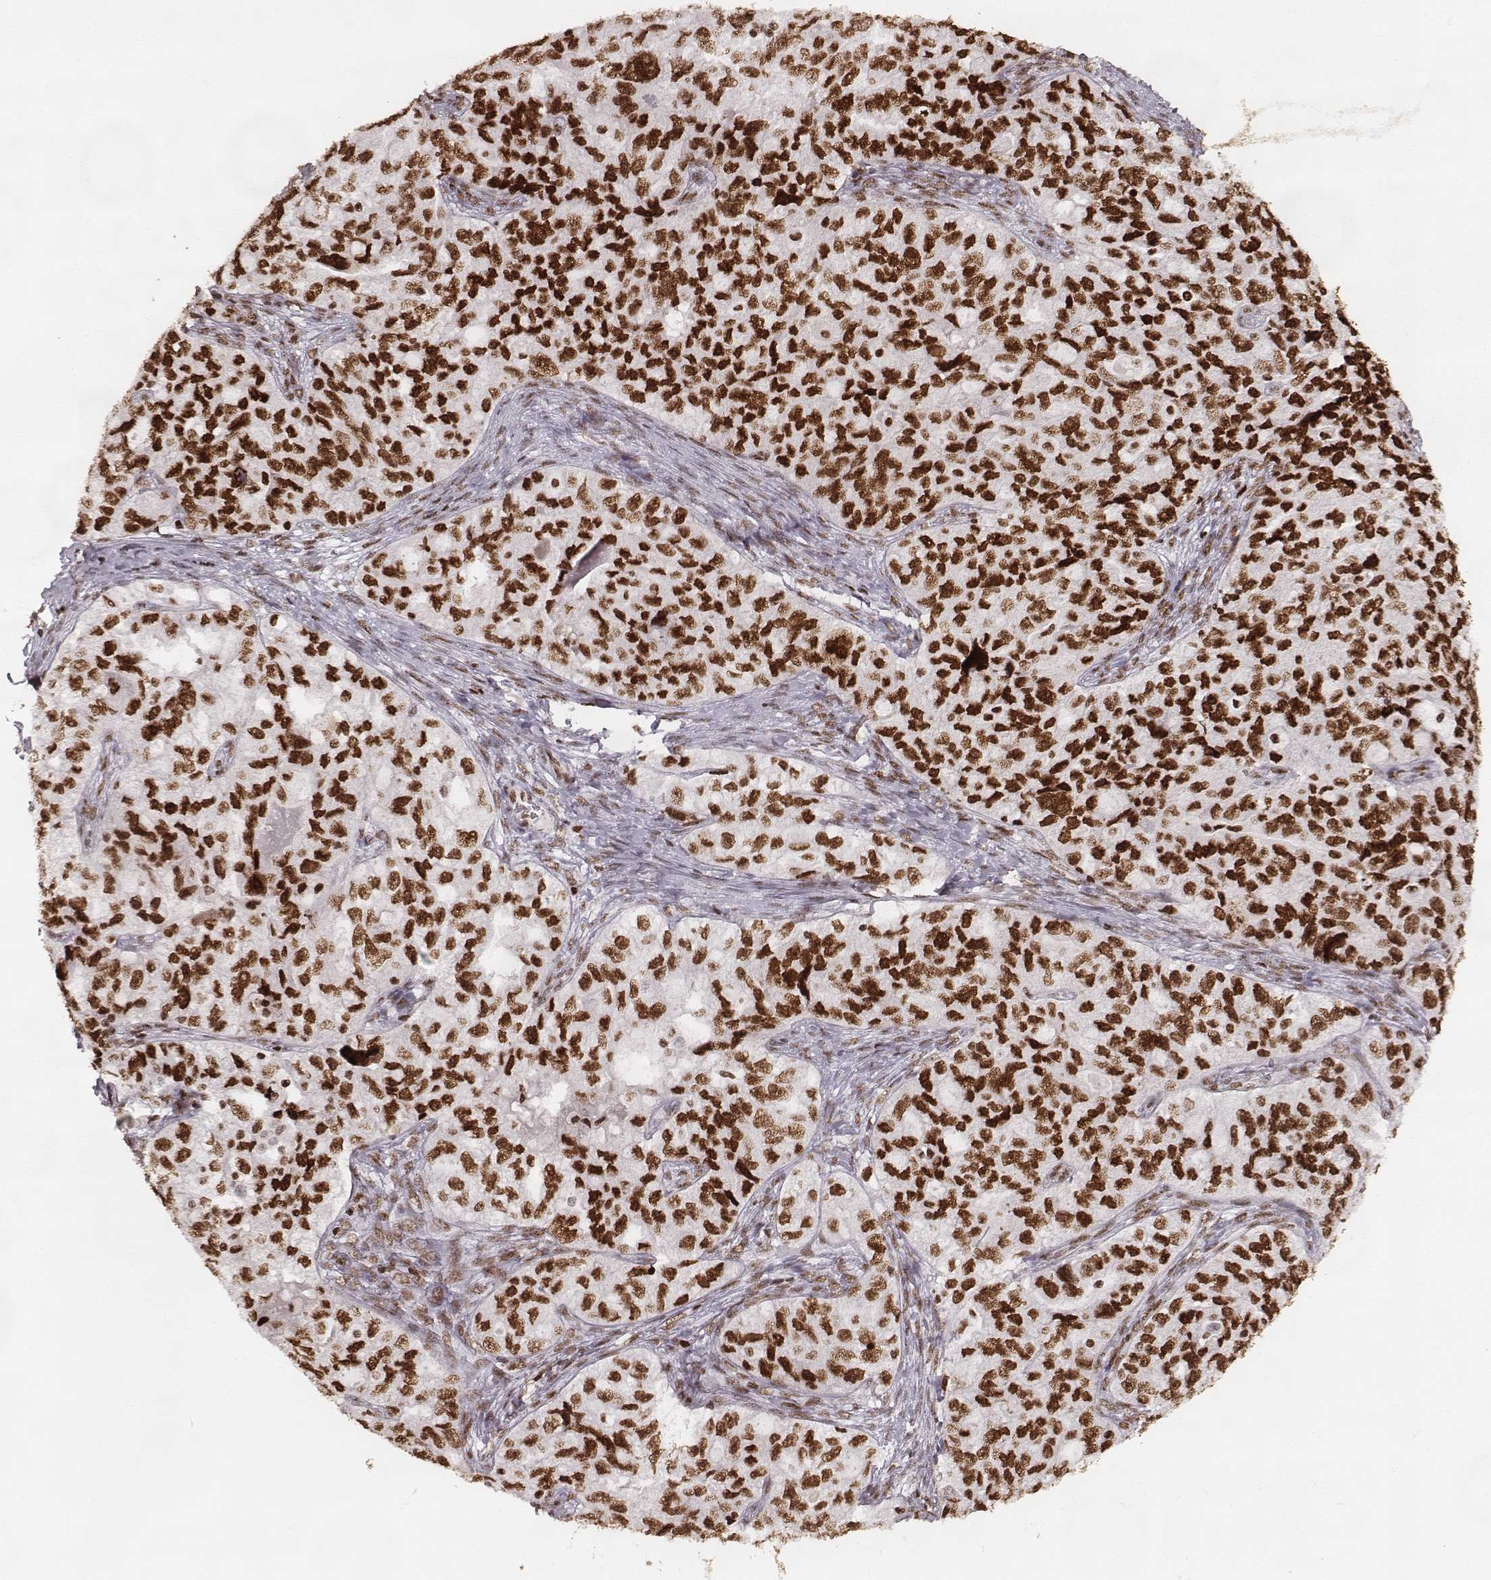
{"staining": {"intensity": "strong", "quantity": ">75%", "location": "nuclear"}, "tissue": "ovarian cancer", "cell_type": "Tumor cells", "image_type": "cancer", "snomed": [{"axis": "morphology", "description": "Cystadenocarcinoma, serous, NOS"}, {"axis": "topography", "description": "Ovary"}], "caption": "The image demonstrates staining of serous cystadenocarcinoma (ovarian), revealing strong nuclear protein positivity (brown color) within tumor cells.", "gene": "PARP1", "patient": {"sex": "female", "age": 51}}